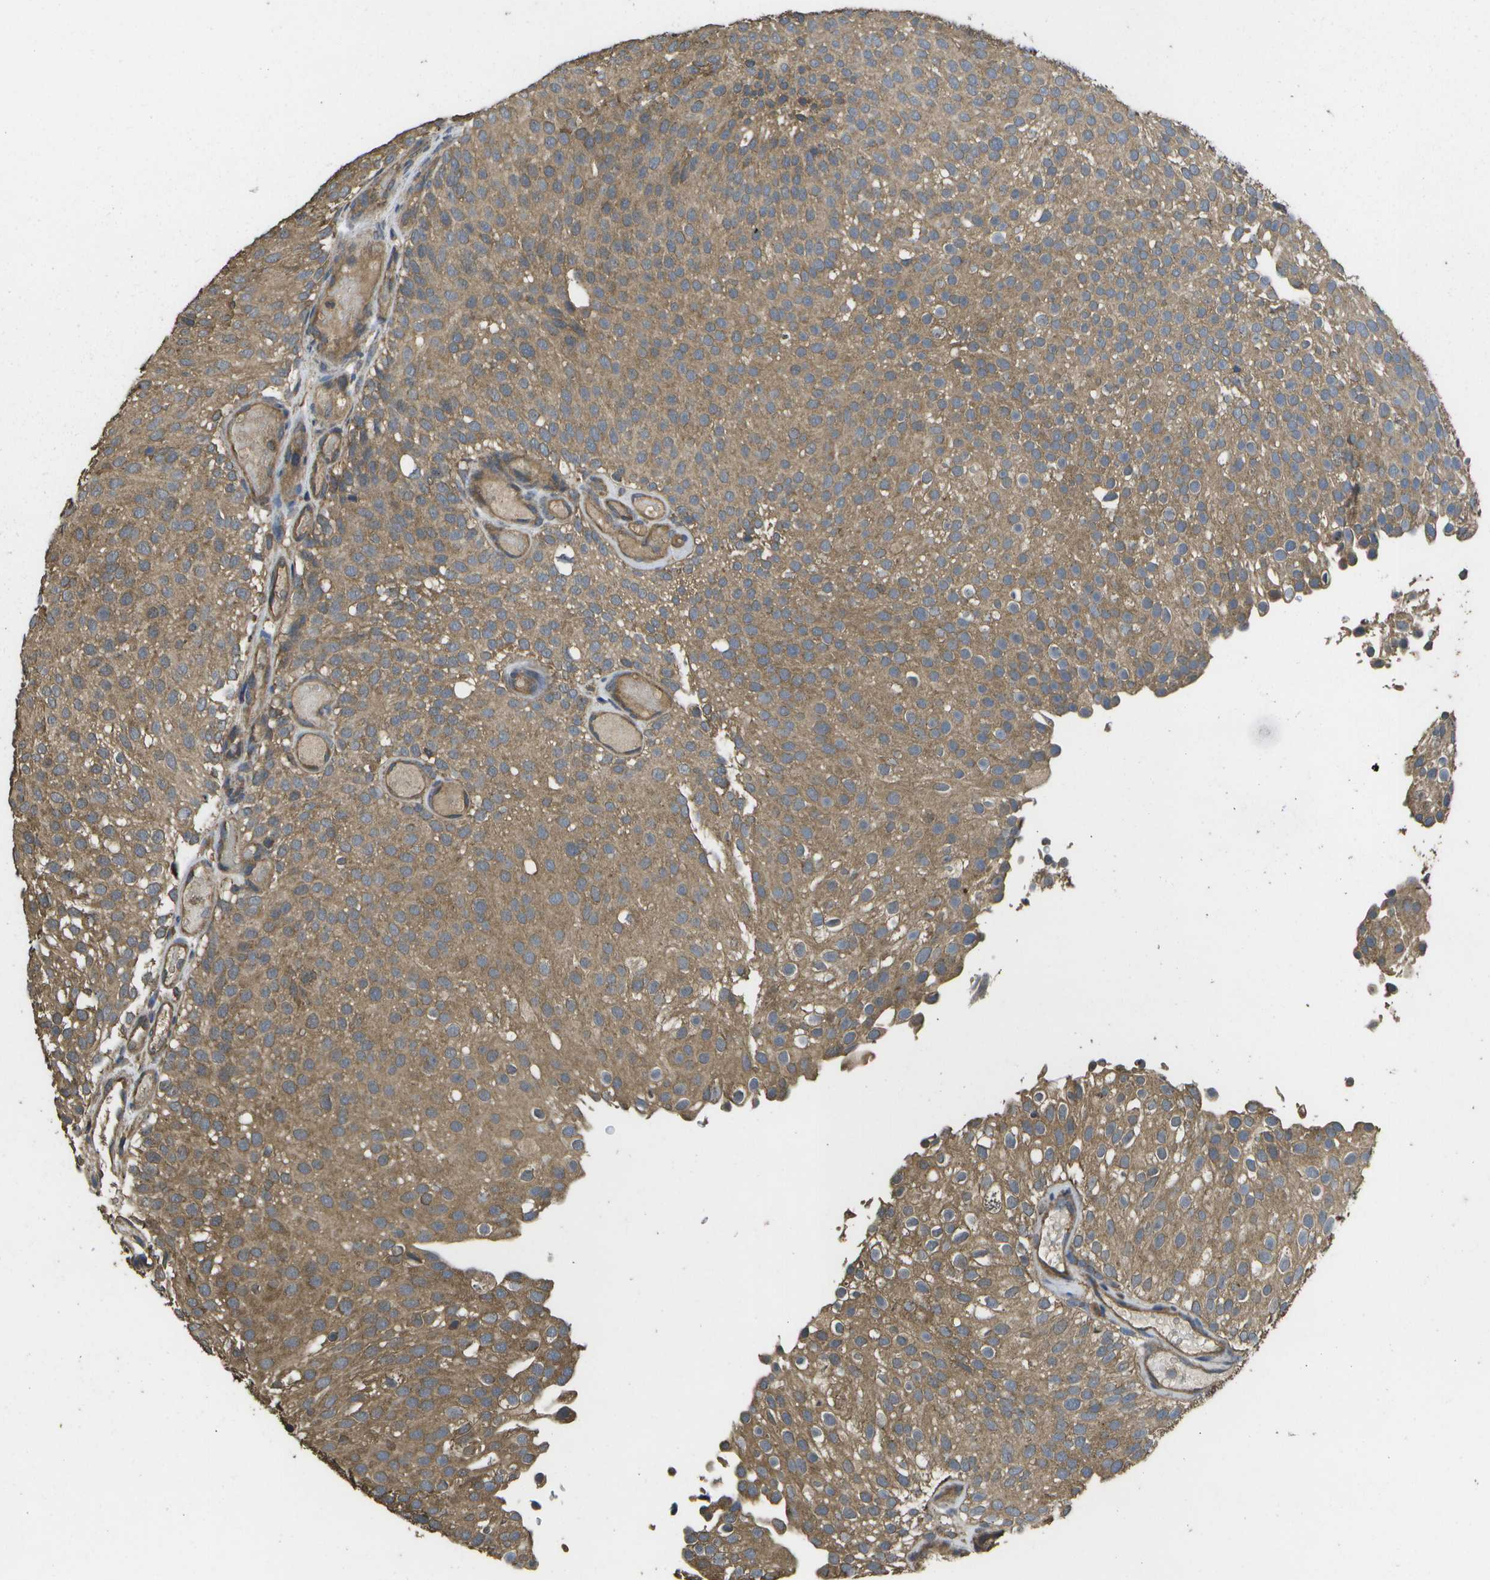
{"staining": {"intensity": "moderate", "quantity": ">75%", "location": "cytoplasmic/membranous"}, "tissue": "urothelial cancer", "cell_type": "Tumor cells", "image_type": "cancer", "snomed": [{"axis": "morphology", "description": "Urothelial carcinoma, Low grade"}, {"axis": "topography", "description": "Urinary bladder"}], "caption": "Urothelial cancer stained for a protein displays moderate cytoplasmic/membranous positivity in tumor cells.", "gene": "SACS", "patient": {"sex": "male", "age": 78}}